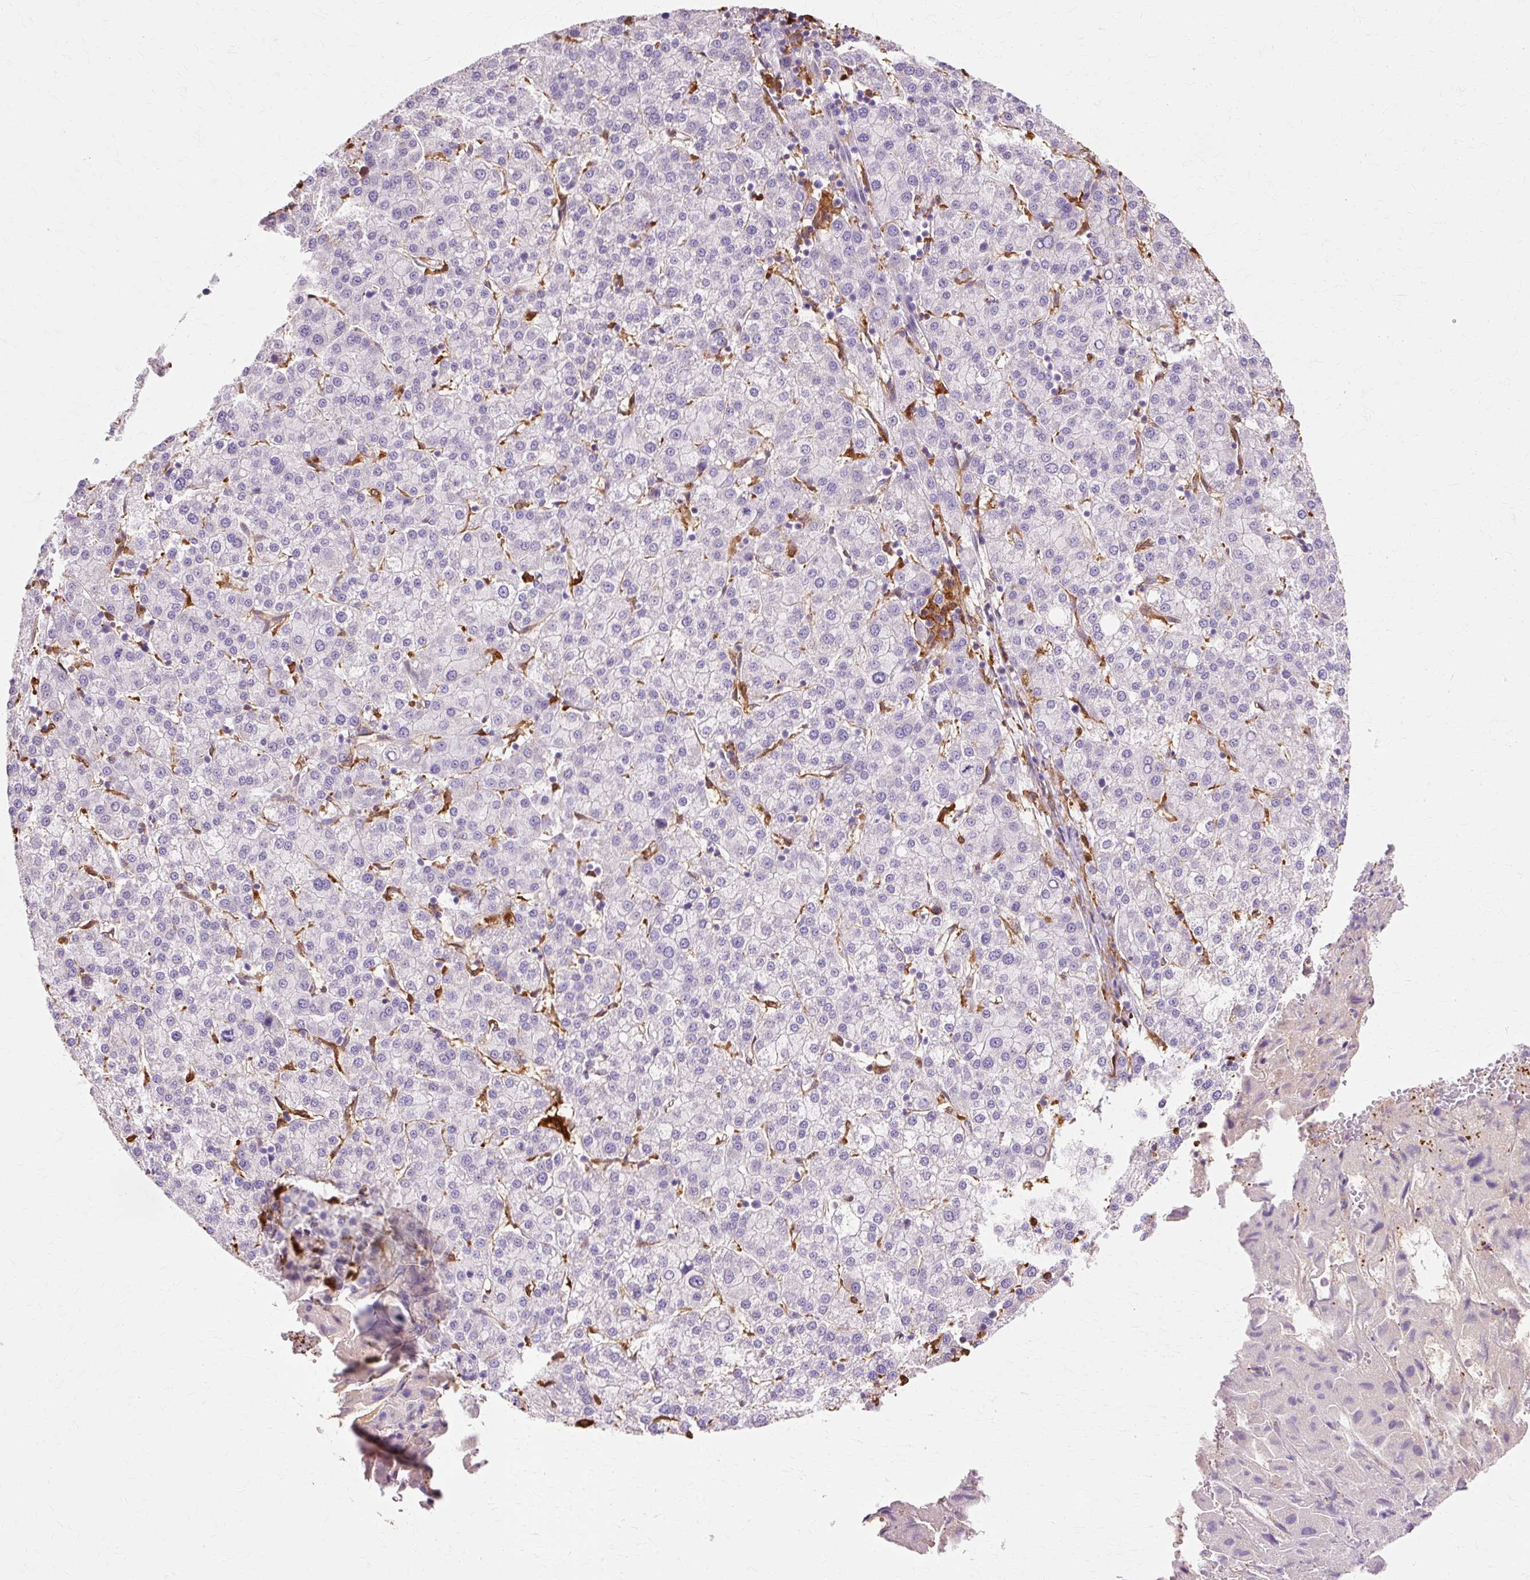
{"staining": {"intensity": "negative", "quantity": "none", "location": "none"}, "tissue": "liver cancer", "cell_type": "Tumor cells", "image_type": "cancer", "snomed": [{"axis": "morphology", "description": "Carcinoma, Hepatocellular, NOS"}, {"axis": "topography", "description": "Liver"}], "caption": "Immunohistochemical staining of liver cancer (hepatocellular carcinoma) demonstrates no significant positivity in tumor cells.", "gene": "GPX1", "patient": {"sex": "female", "age": 58}}